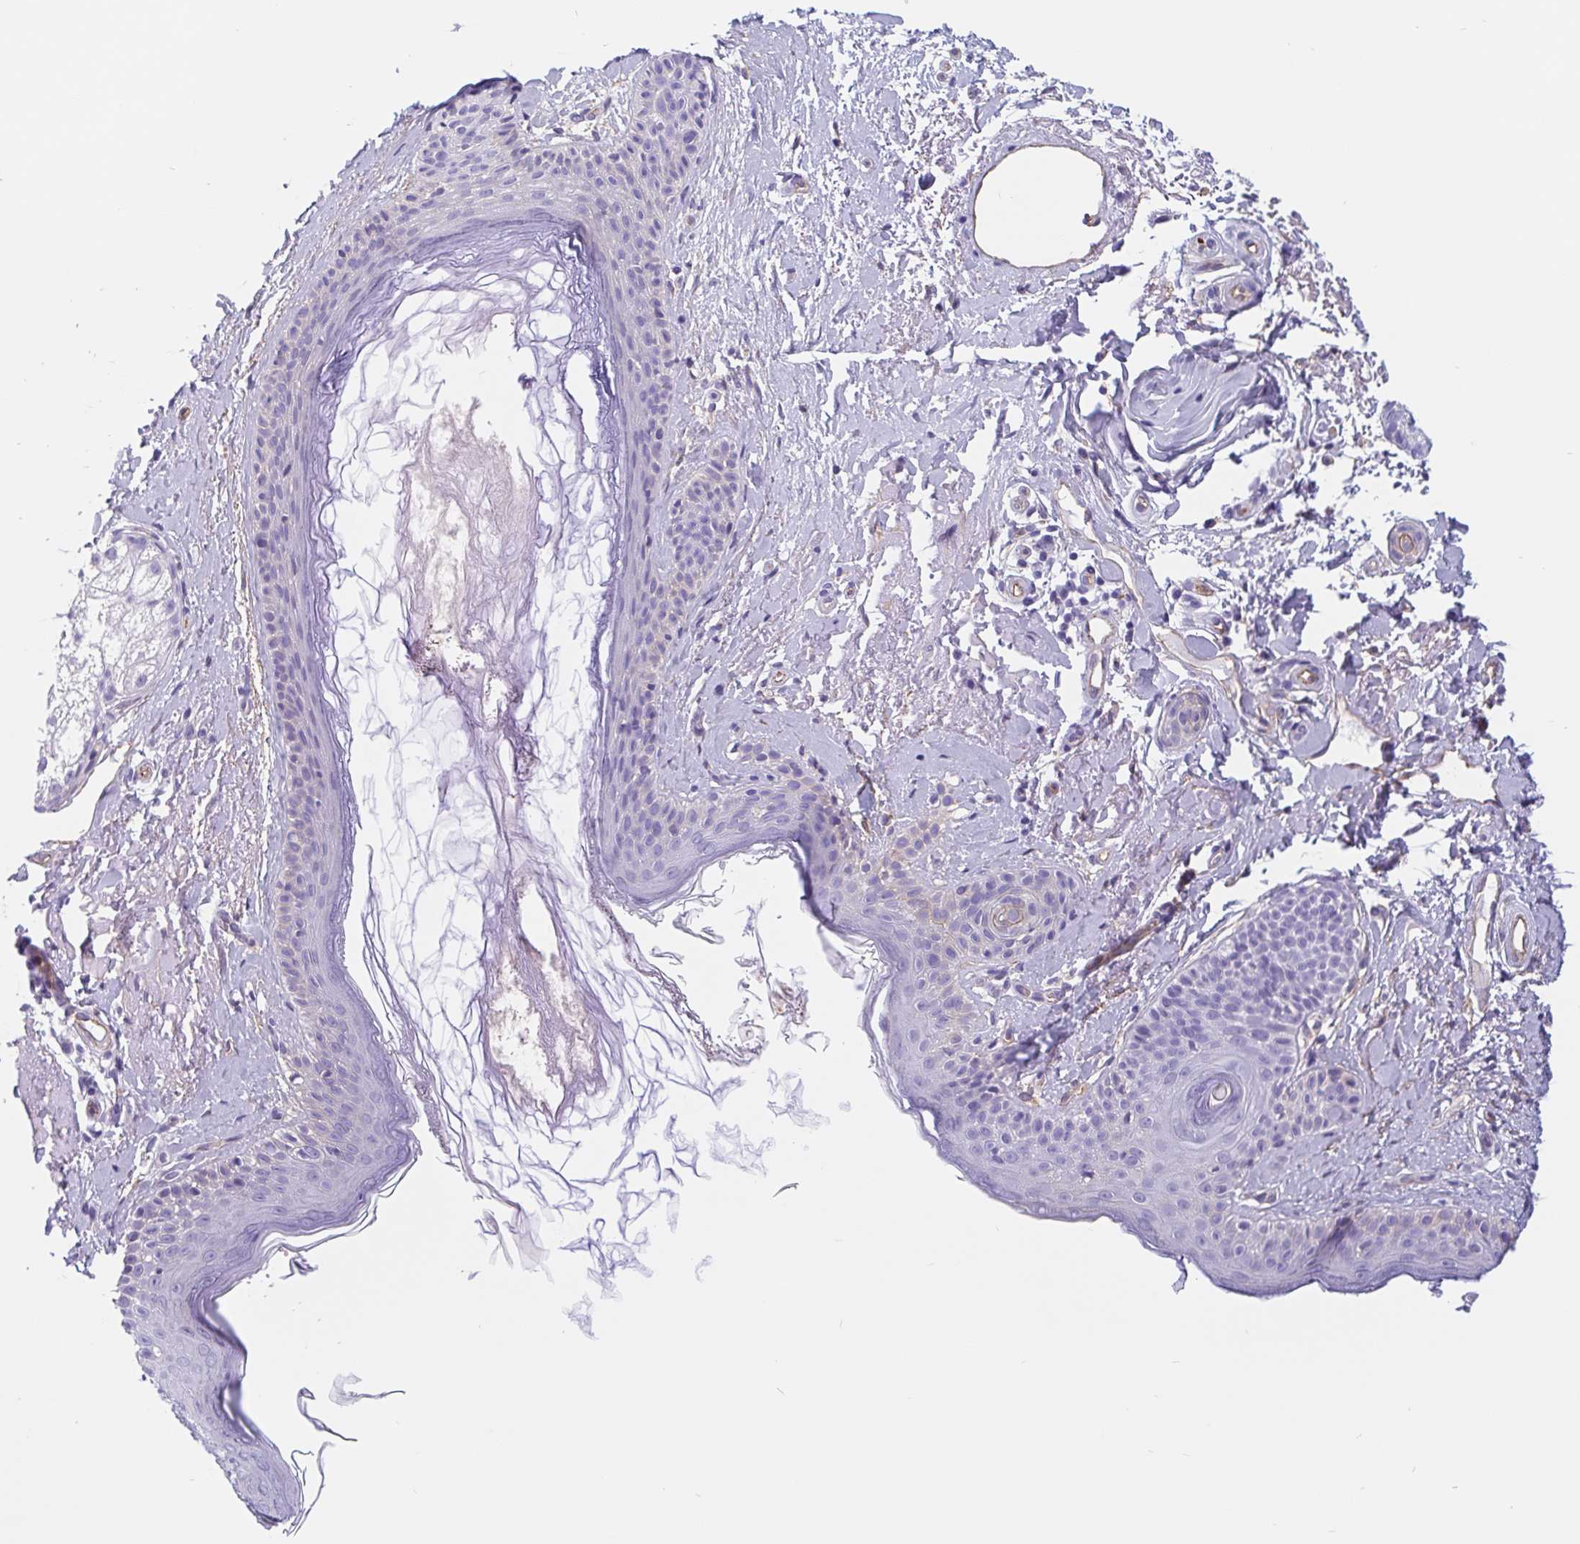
{"staining": {"intensity": "negative", "quantity": "none", "location": "none"}, "tissue": "skin", "cell_type": "Fibroblasts", "image_type": "normal", "snomed": [{"axis": "morphology", "description": "Normal tissue, NOS"}, {"axis": "topography", "description": "Skin"}], "caption": "This is an immunohistochemistry image of benign skin. There is no positivity in fibroblasts.", "gene": "LIMCH1", "patient": {"sex": "male", "age": 73}}